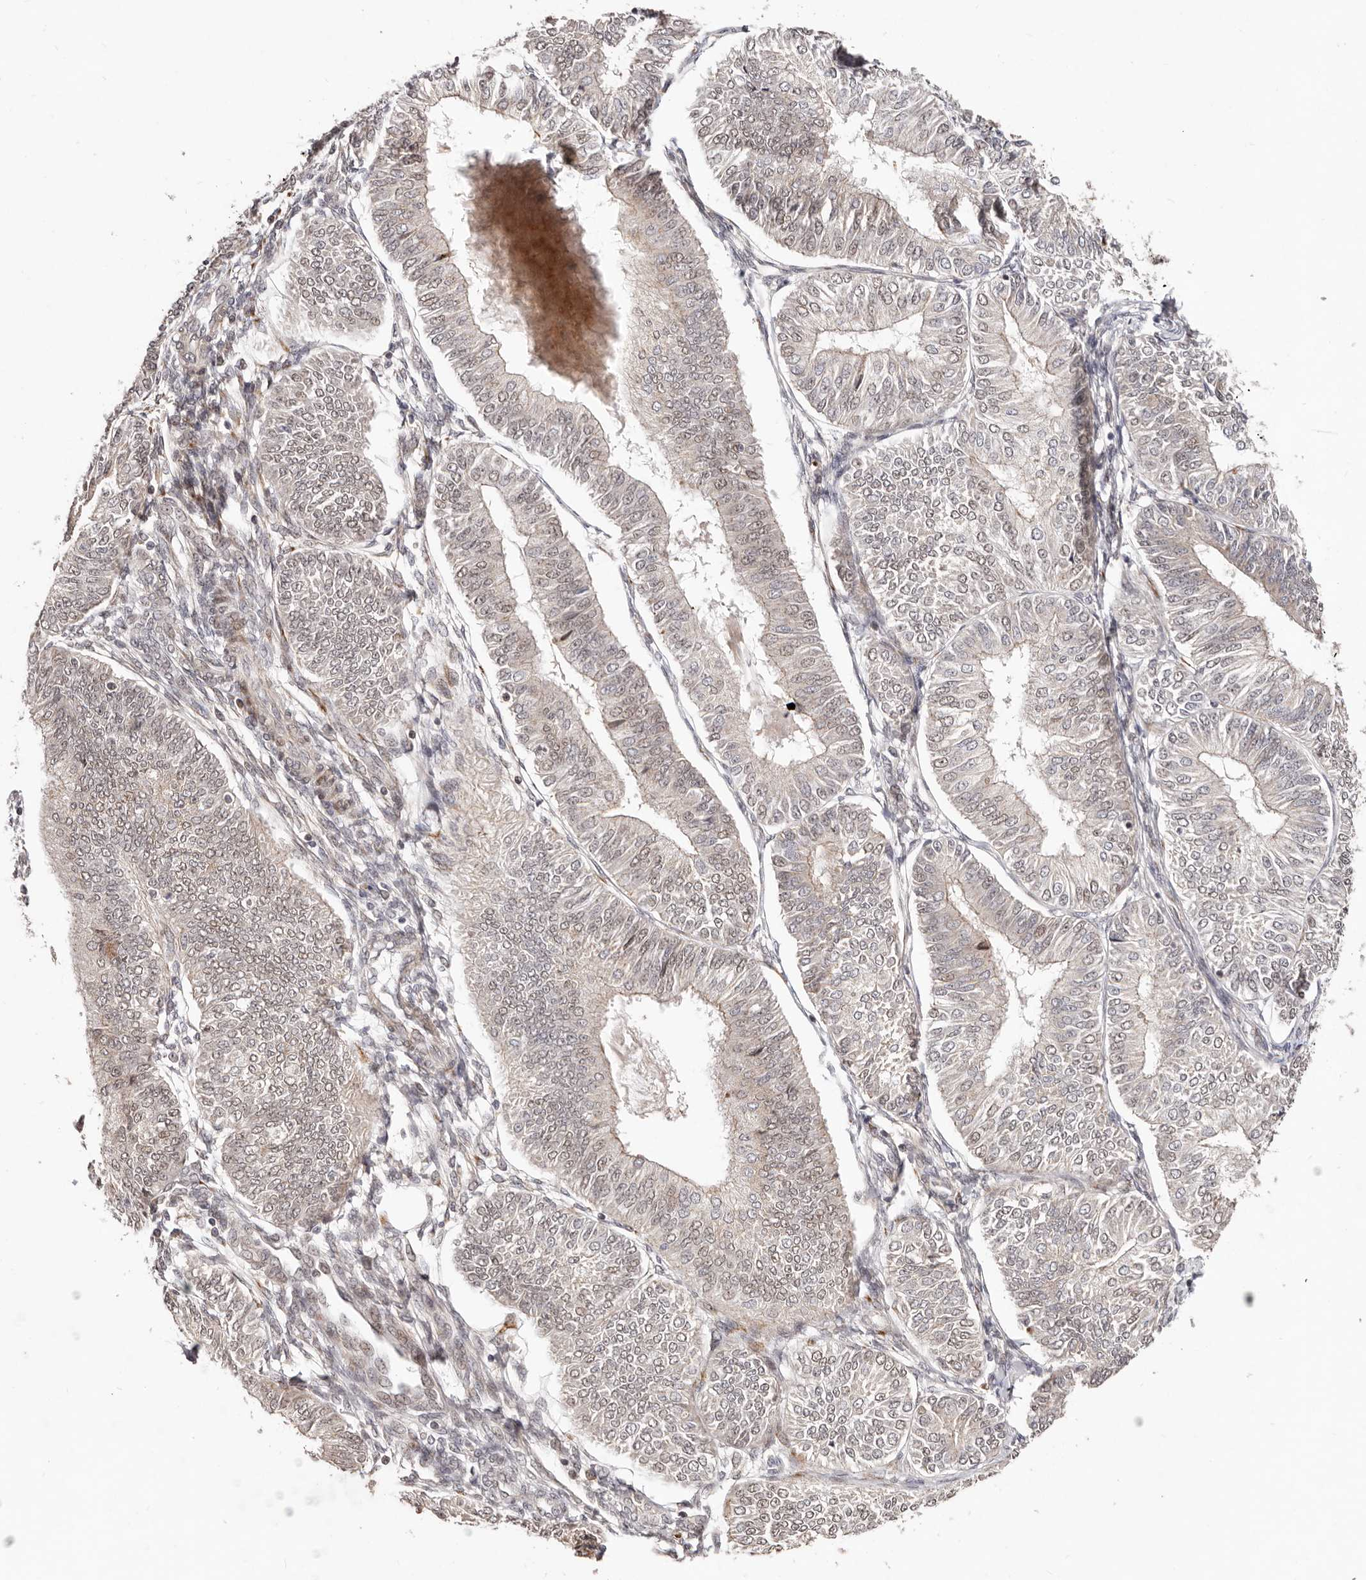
{"staining": {"intensity": "weak", "quantity": ">75%", "location": "cytoplasmic/membranous,nuclear"}, "tissue": "endometrial cancer", "cell_type": "Tumor cells", "image_type": "cancer", "snomed": [{"axis": "morphology", "description": "Adenocarcinoma, NOS"}, {"axis": "topography", "description": "Endometrium"}], "caption": "Endometrial adenocarcinoma was stained to show a protein in brown. There is low levels of weak cytoplasmic/membranous and nuclear staining in approximately >75% of tumor cells.", "gene": "SRCAP", "patient": {"sex": "female", "age": 58}}